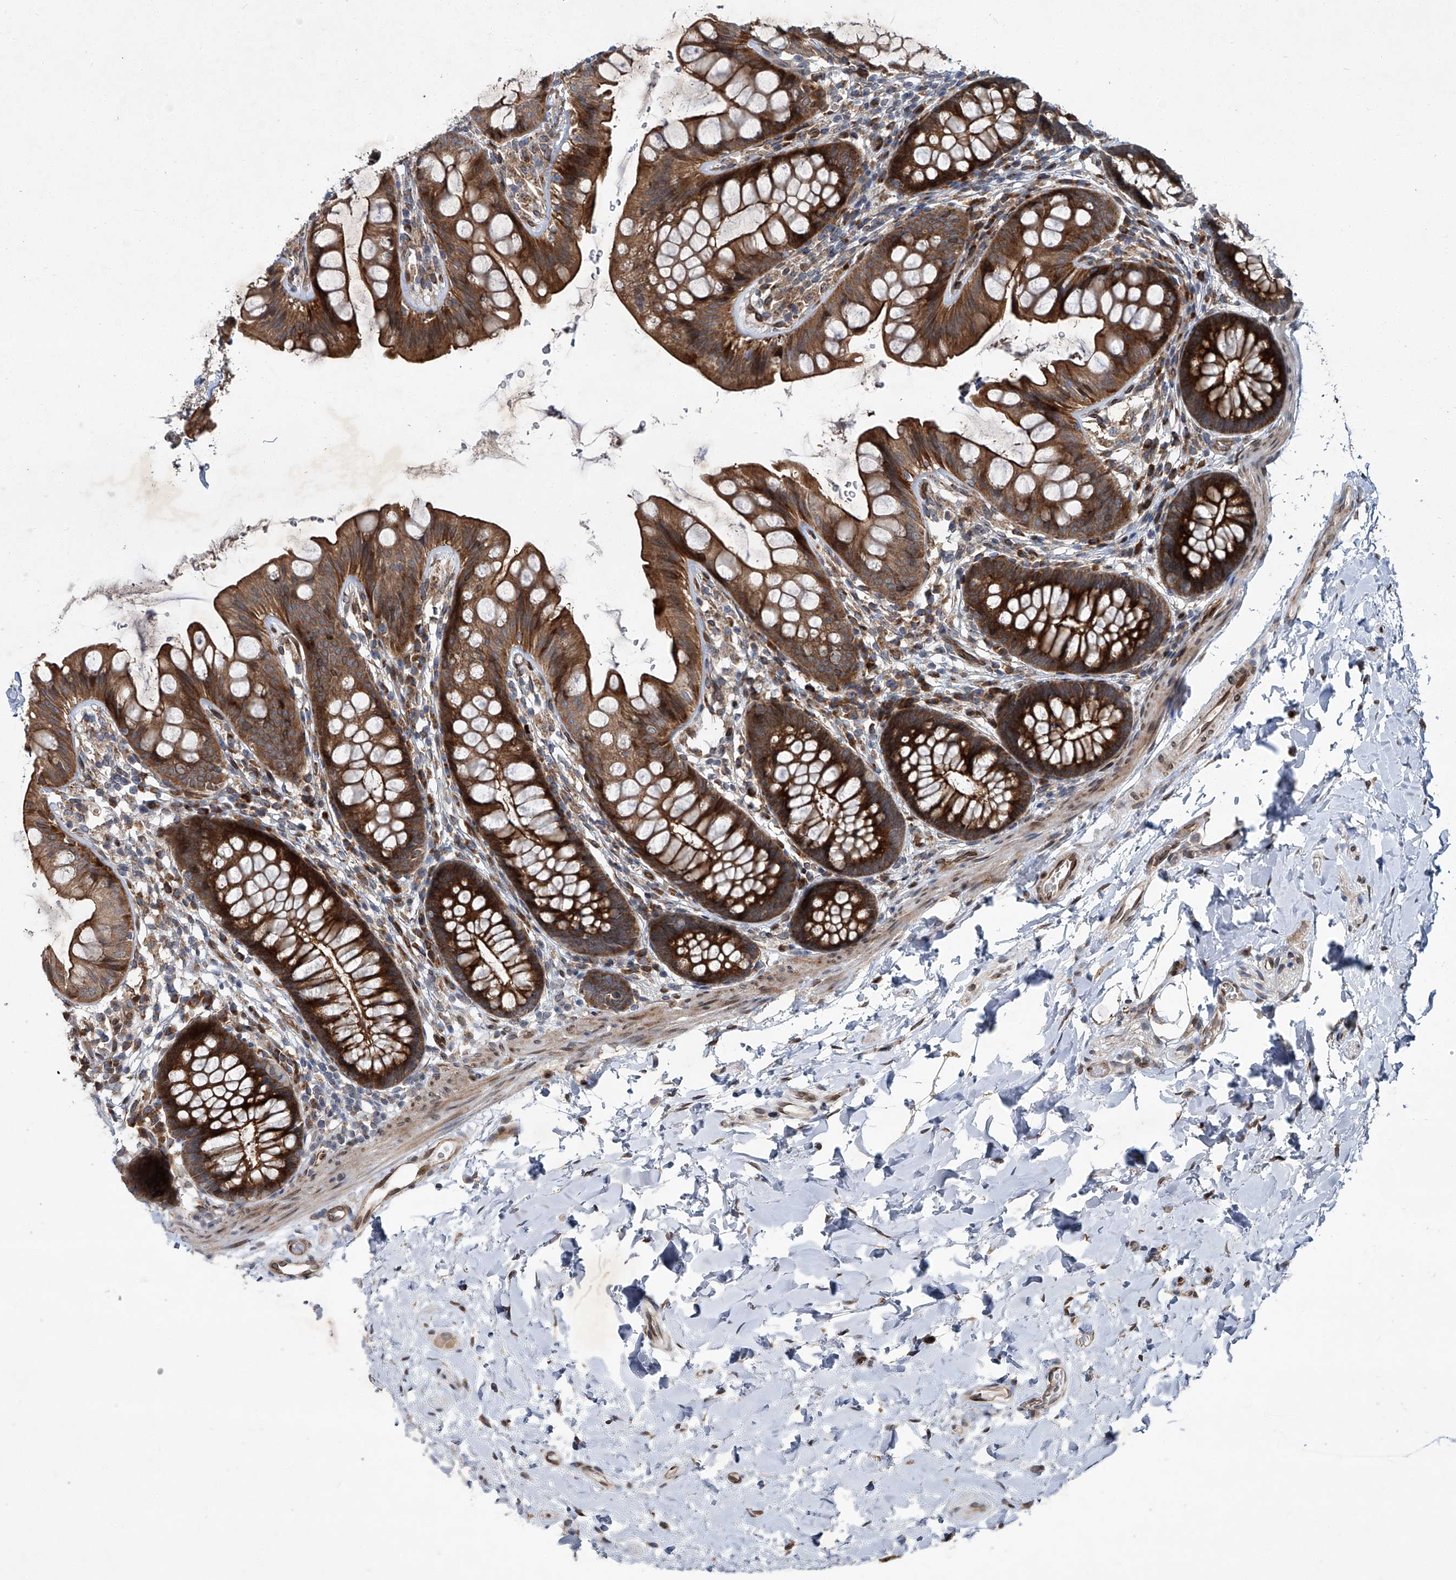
{"staining": {"intensity": "moderate", "quantity": ">75%", "location": "cytoplasmic/membranous"}, "tissue": "colon", "cell_type": "Endothelial cells", "image_type": "normal", "snomed": [{"axis": "morphology", "description": "Normal tissue, NOS"}, {"axis": "topography", "description": "Colon"}], "caption": "Protein staining of unremarkable colon reveals moderate cytoplasmic/membranous staining in approximately >75% of endothelial cells.", "gene": "GPR132", "patient": {"sex": "female", "age": 62}}